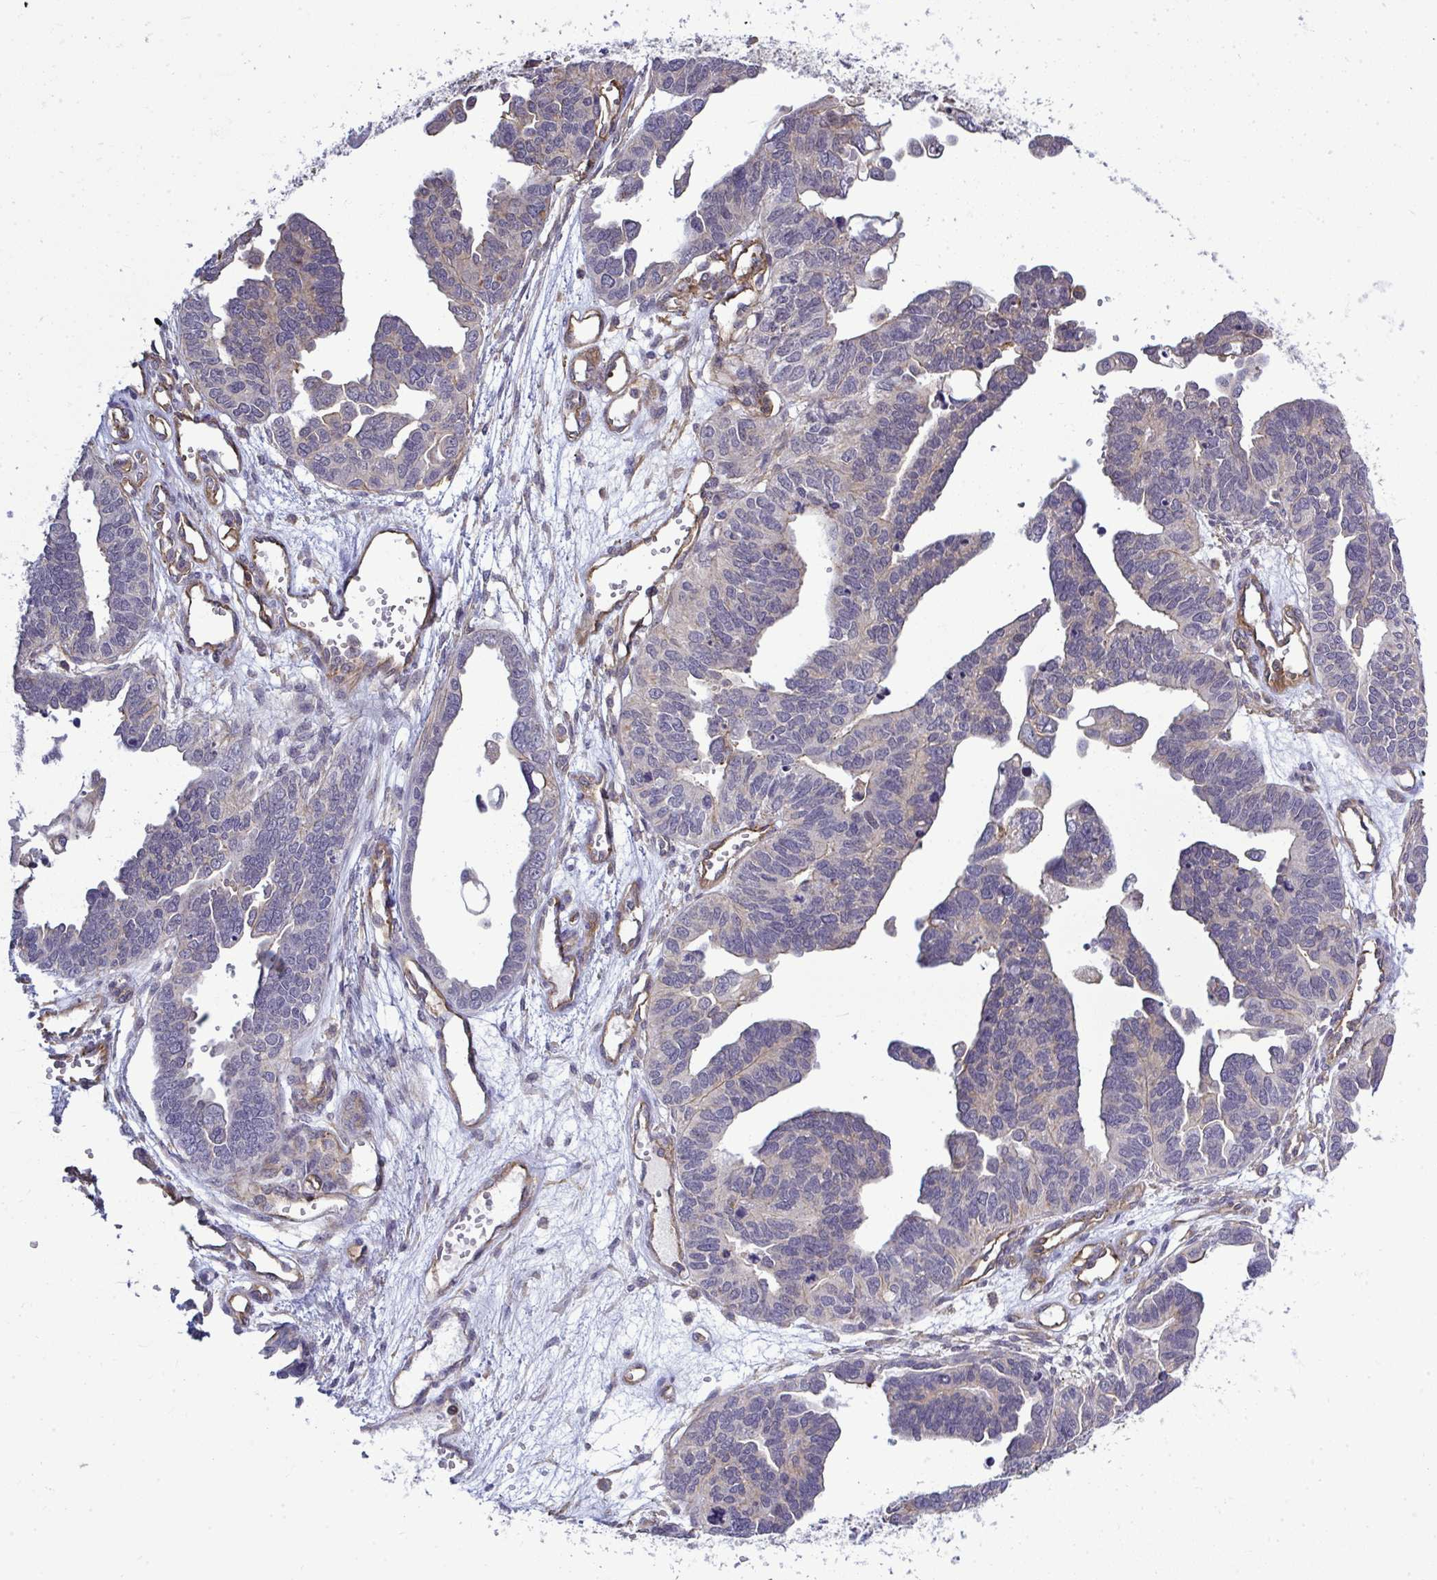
{"staining": {"intensity": "weak", "quantity": "<25%", "location": "cytoplasmic/membranous"}, "tissue": "ovarian cancer", "cell_type": "Tumor cells", "image_type": "cancer", "snomed": [{"axis": "morphology", "description": "Cystadenocarcinoma, serous, NOS"}, {"axis": "topography", "description": "Ovary"}], "caption": "An image of human ovarian cancer (serous cystadenocarcinoma) is negative for staining in tumor cells.", "gene": "FUT10", "patient": {"sex": "female", "age": 51}}